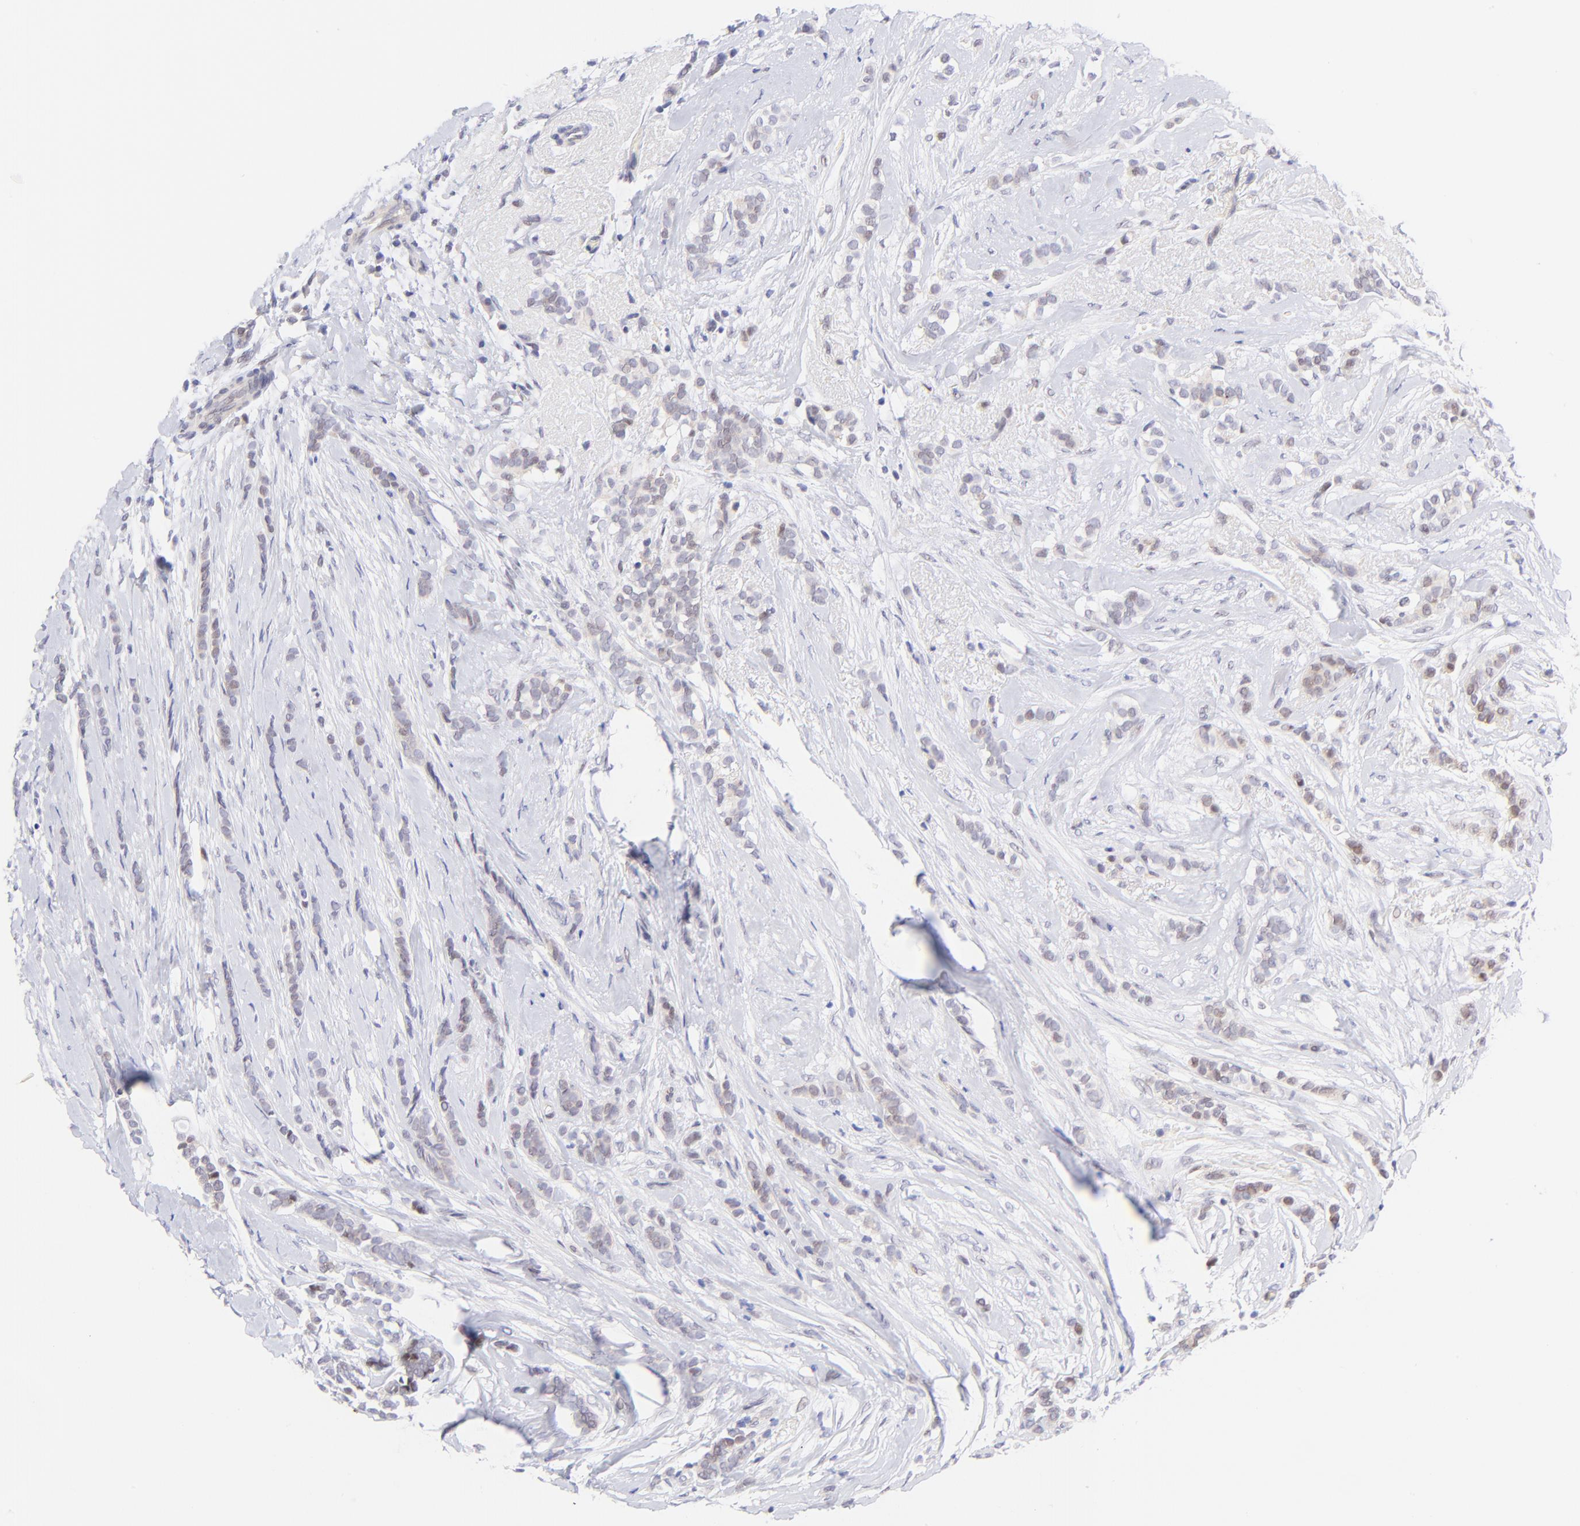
{"staining": {"intensity": "weak", "quantity": "<25%", "location": "cytoplasmic/membranous,nuclear"}, "tissue": "breast cancer", "cell_type": "Tumor cells", "image_type": "cancer", "snomed": [{"axis": "morphology", "description": "Lobular carcinoma"}, {"axis": "topography", "description": "Breast"}], "caption": "High magnification brightfield microscopy of lobular carcinoma (breast) stained with DAB (3,3'-diaminobenzidine) (brown) and counterstained with hematoxylin (blue): tumor cells show no significant expression.", "gene": "PBDC1", "patient": {"sex": "female", "age": 56}}